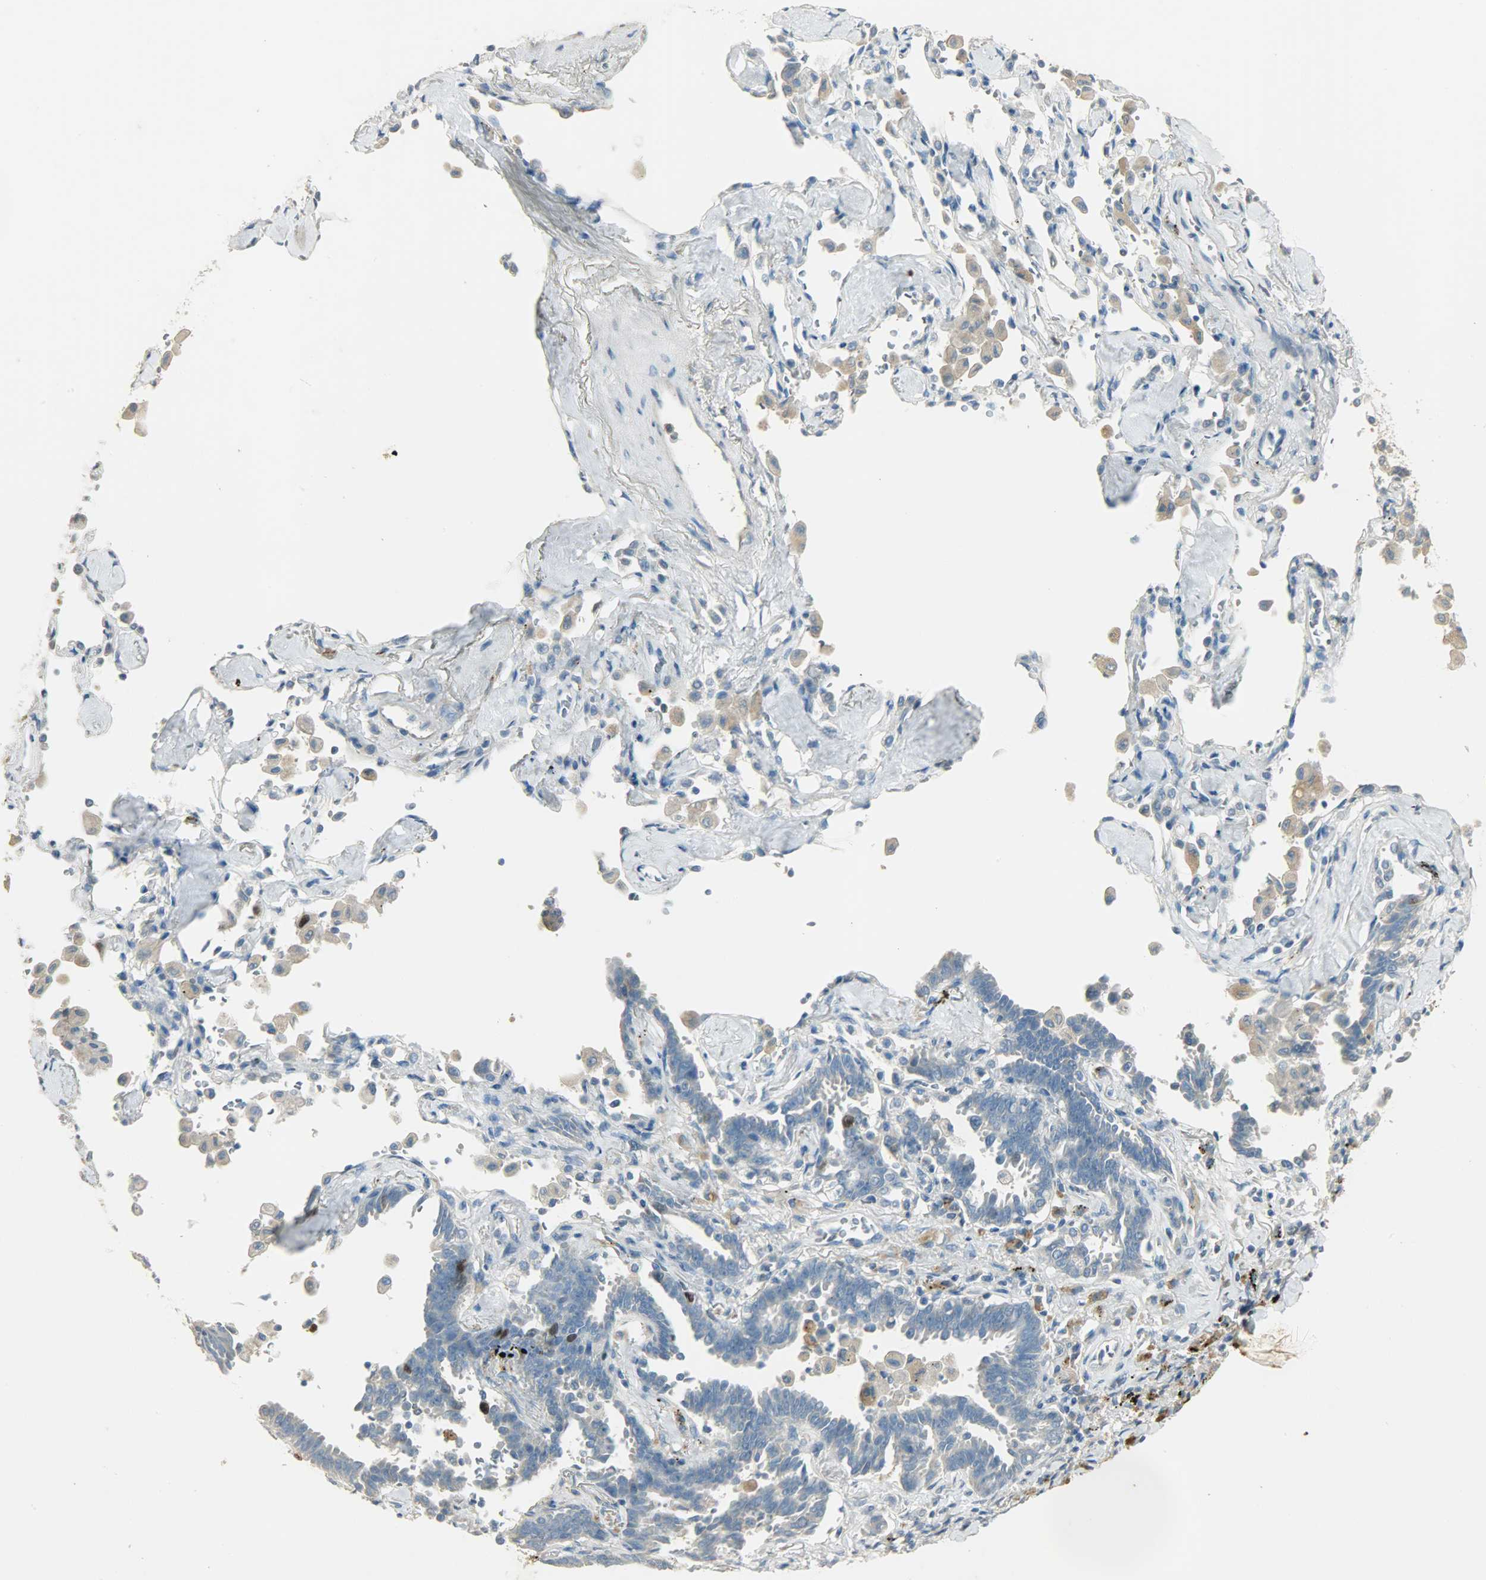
{"staining": {"intensity": "weak", "quantity": "25%-75%", "location": "cytoplasmic/membranous"}, "tissue": "lung cancer", "cell_type": "Tumor cells", "image_type": "cancer", "snomed": [{"axis": "morphology", "description": "Adenocarcinoma, NOS"}, {"axis": "topography", "description": "Lung"}], "caption": "Immunohistochemistry (DAB) staining of human lung cancer displays weak cytoplasmic/membranous protein staining in about 25%-75% of tumor cells.", "gene": "TPX2", "patient": {"sex": "female", "age": 64}}